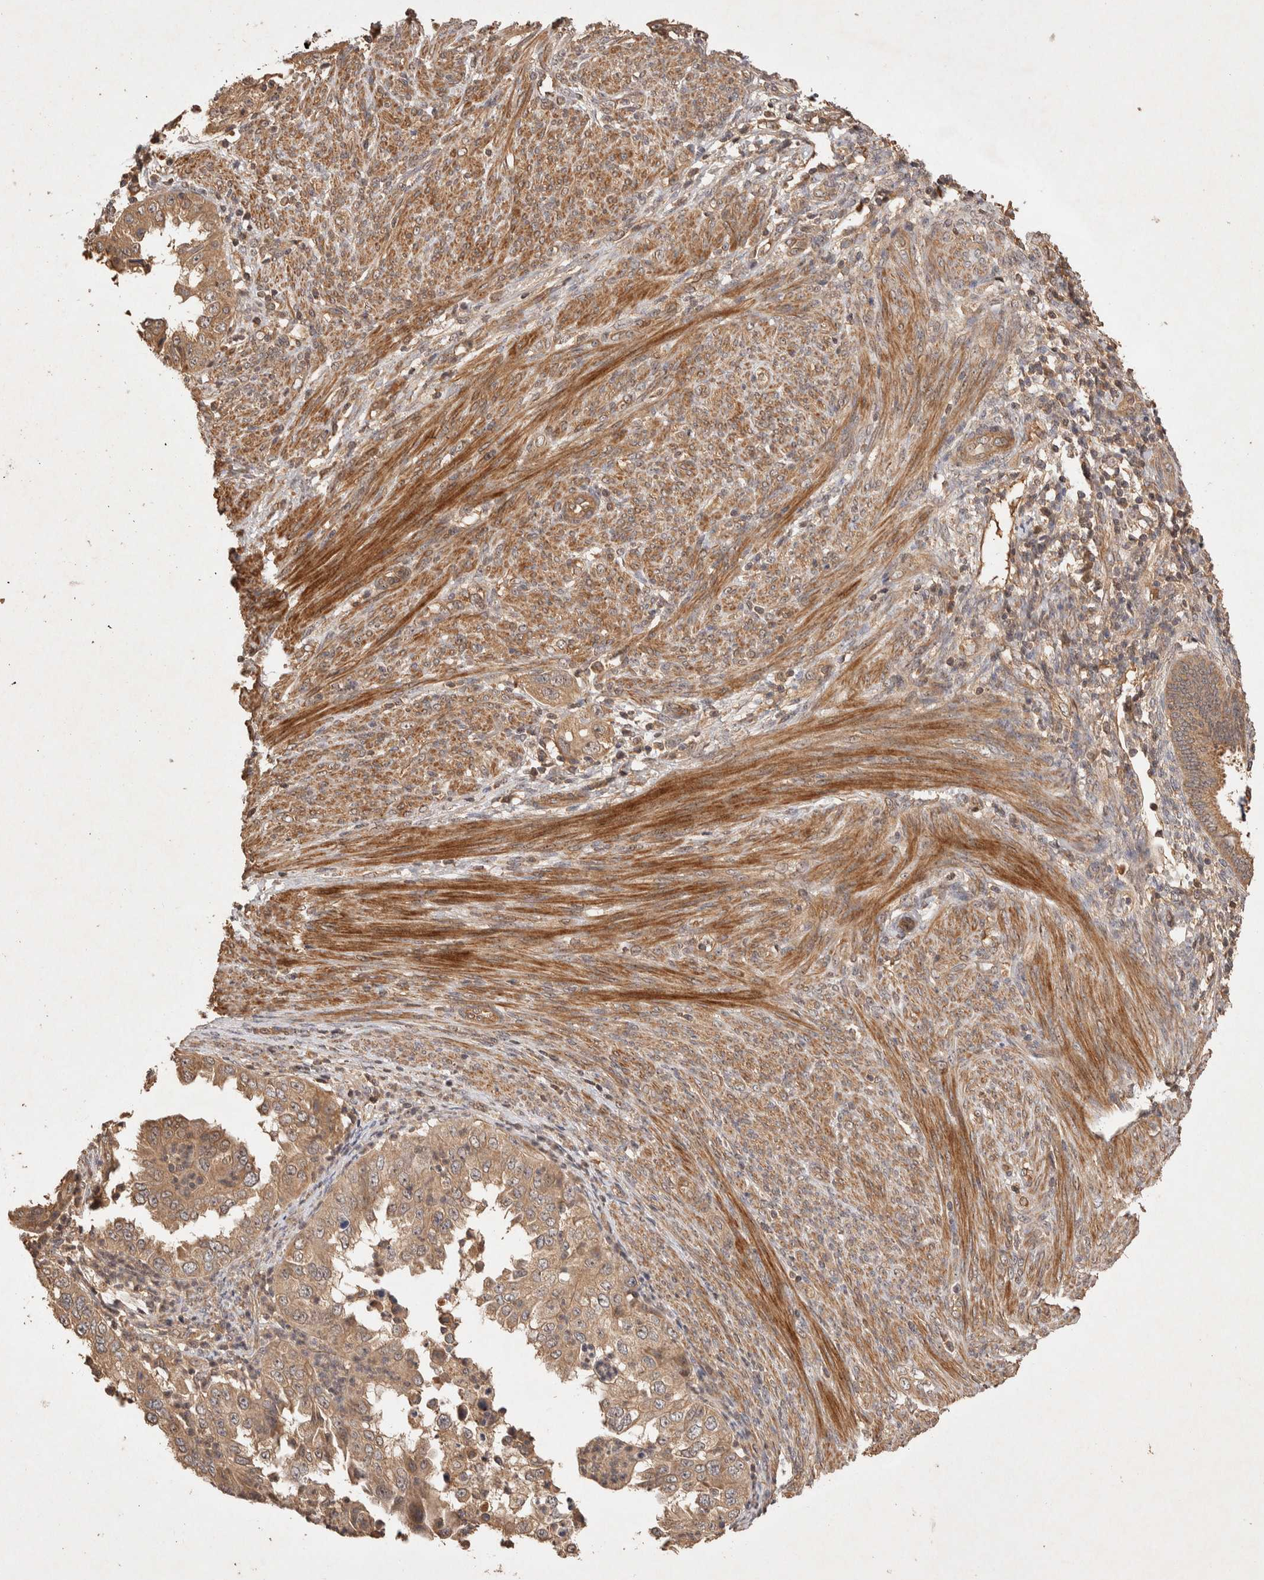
{"staining": {"intensity": "moderate", "quantity": ">75%", "location": "cytoplasmic/membranous"}, "tissue": "endometrial cancer", "cell_type": "Tumor cells", "image_type": "cancer", "snomed": [{"axis": "morphology", "description": "Adenocarcinoma, NOS"}, {"axis": "topography", "description": "Endometrium"}], "caption": "Immunohistochemistry of human endometrial cancer shows medium levels of moderate cytoplasmic/membranous expression in about >75% of tumor cells.", "gene": "NSMAF", "patient": {"sex": "female", "age": 85}}